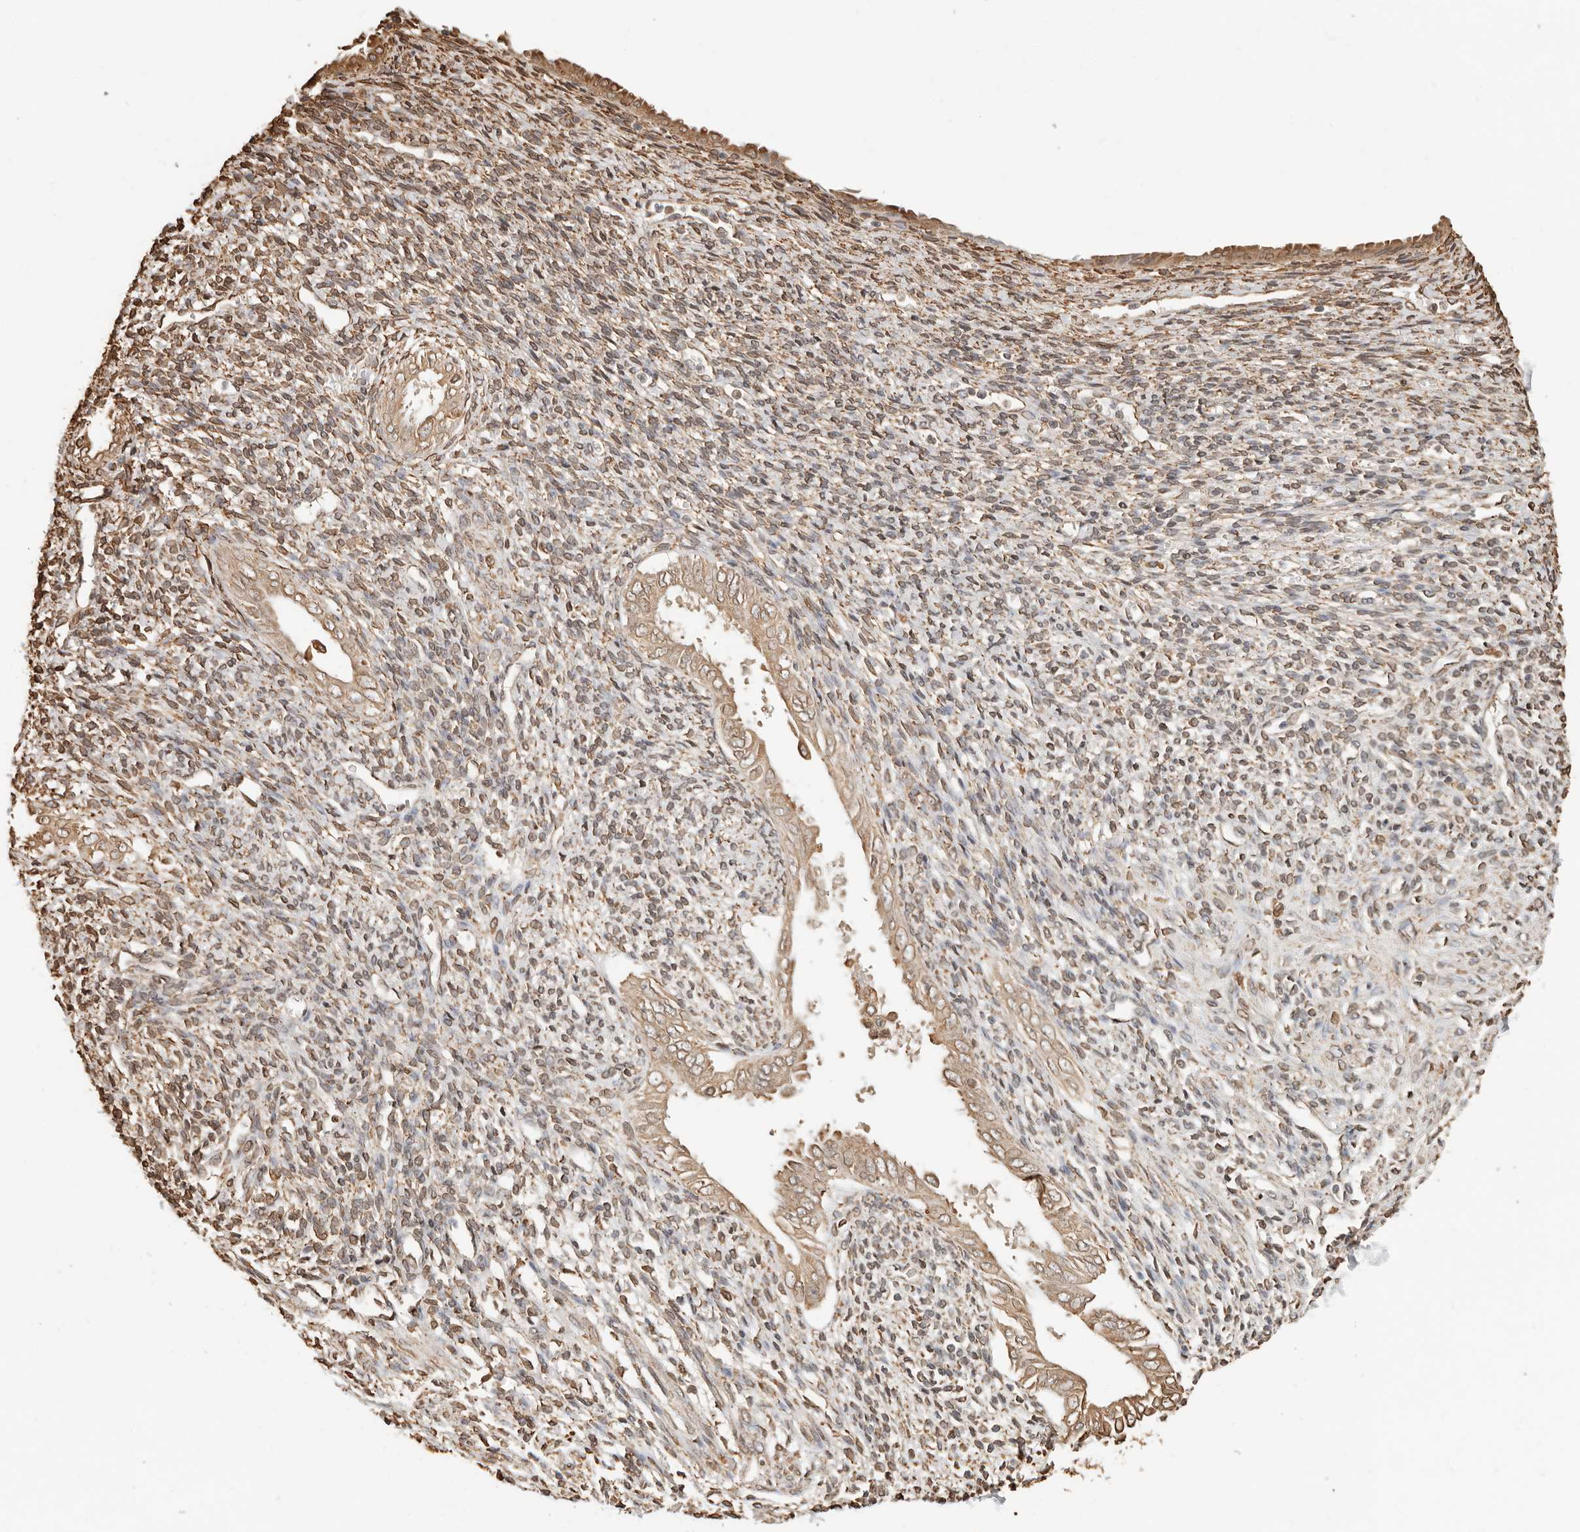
{"staining": {"intensity": "moderate", "quantity": "<25%", "location": "cytoplasmic/membranous"}, "tissue": "endometrium", "cell_type": "Cells in endometrial stroma", "image_type": "normal", "snomed": [{"axis": "morphology", "description": "Normal tissue, NOS"}, {"axis": "topography", "description": "Endometrium"}], "caption": "Immunohistochemistry (DAB (3,3'-diaminobenzidine)) staining of benign human endometrium reveals moderate cytoplasmic/membranous protein positivity in about <25% of cells in endometrial stroma.", "gene": "ARHGEF10L", "patient": {"sex": "female", "age": 66}}